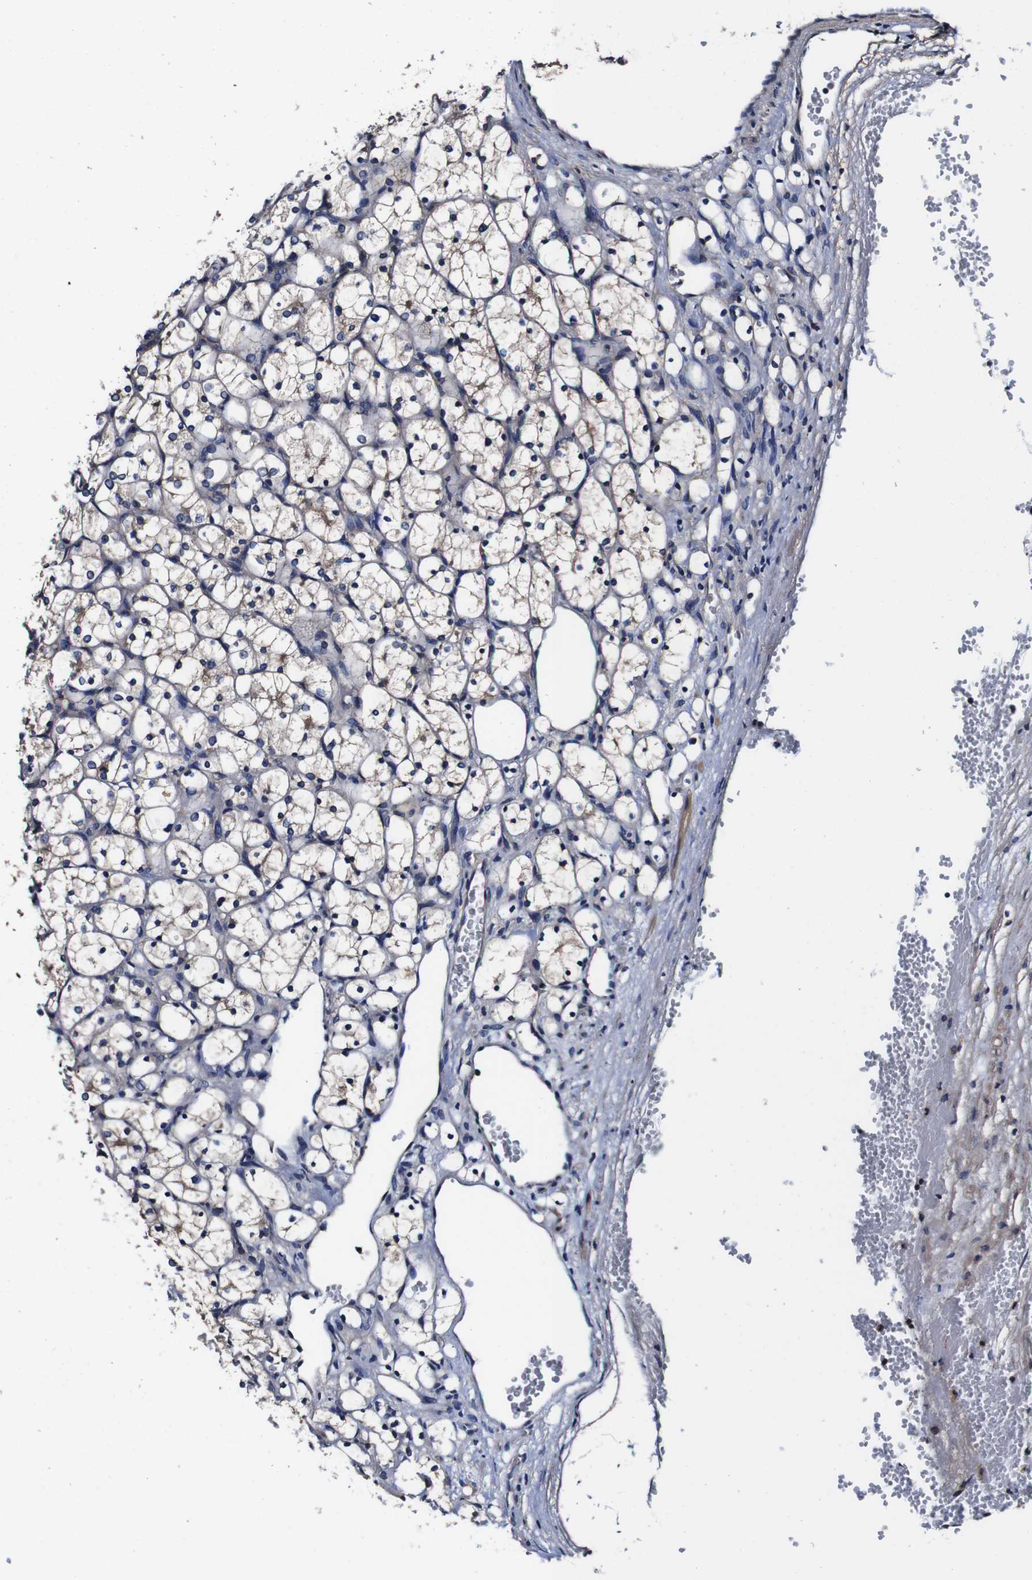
{"staining": {"intensity": "weak", "quantity": "25%-75%", "location": "cytoplasmic/membranous"}, "tissue": "renal cancer", "cell_type": "Tumor cells", "image_type": "cancer", "snomed": [{"axis": "morphology", "description": "Adenocarcinoma, NOS"}, {"axis": "topography", "description": "Kidney"}], "caption": "Immunohistochemistry staining of renal cancer (adenocarcinoma), which displays low levels of weak cytoplasmic/membranous expression in approximately 25%-75% of tumor cells indicating weak cytoplasmic/membranous protein positivity. The staining was performed using DAB (3,3'-diaminobenzidine) (brown) for protein detection and nuclei were counterstained in hematoxylin (blue).", "gene": "PDCD6IP", "patient": {"sex": "female", "age": 69}}